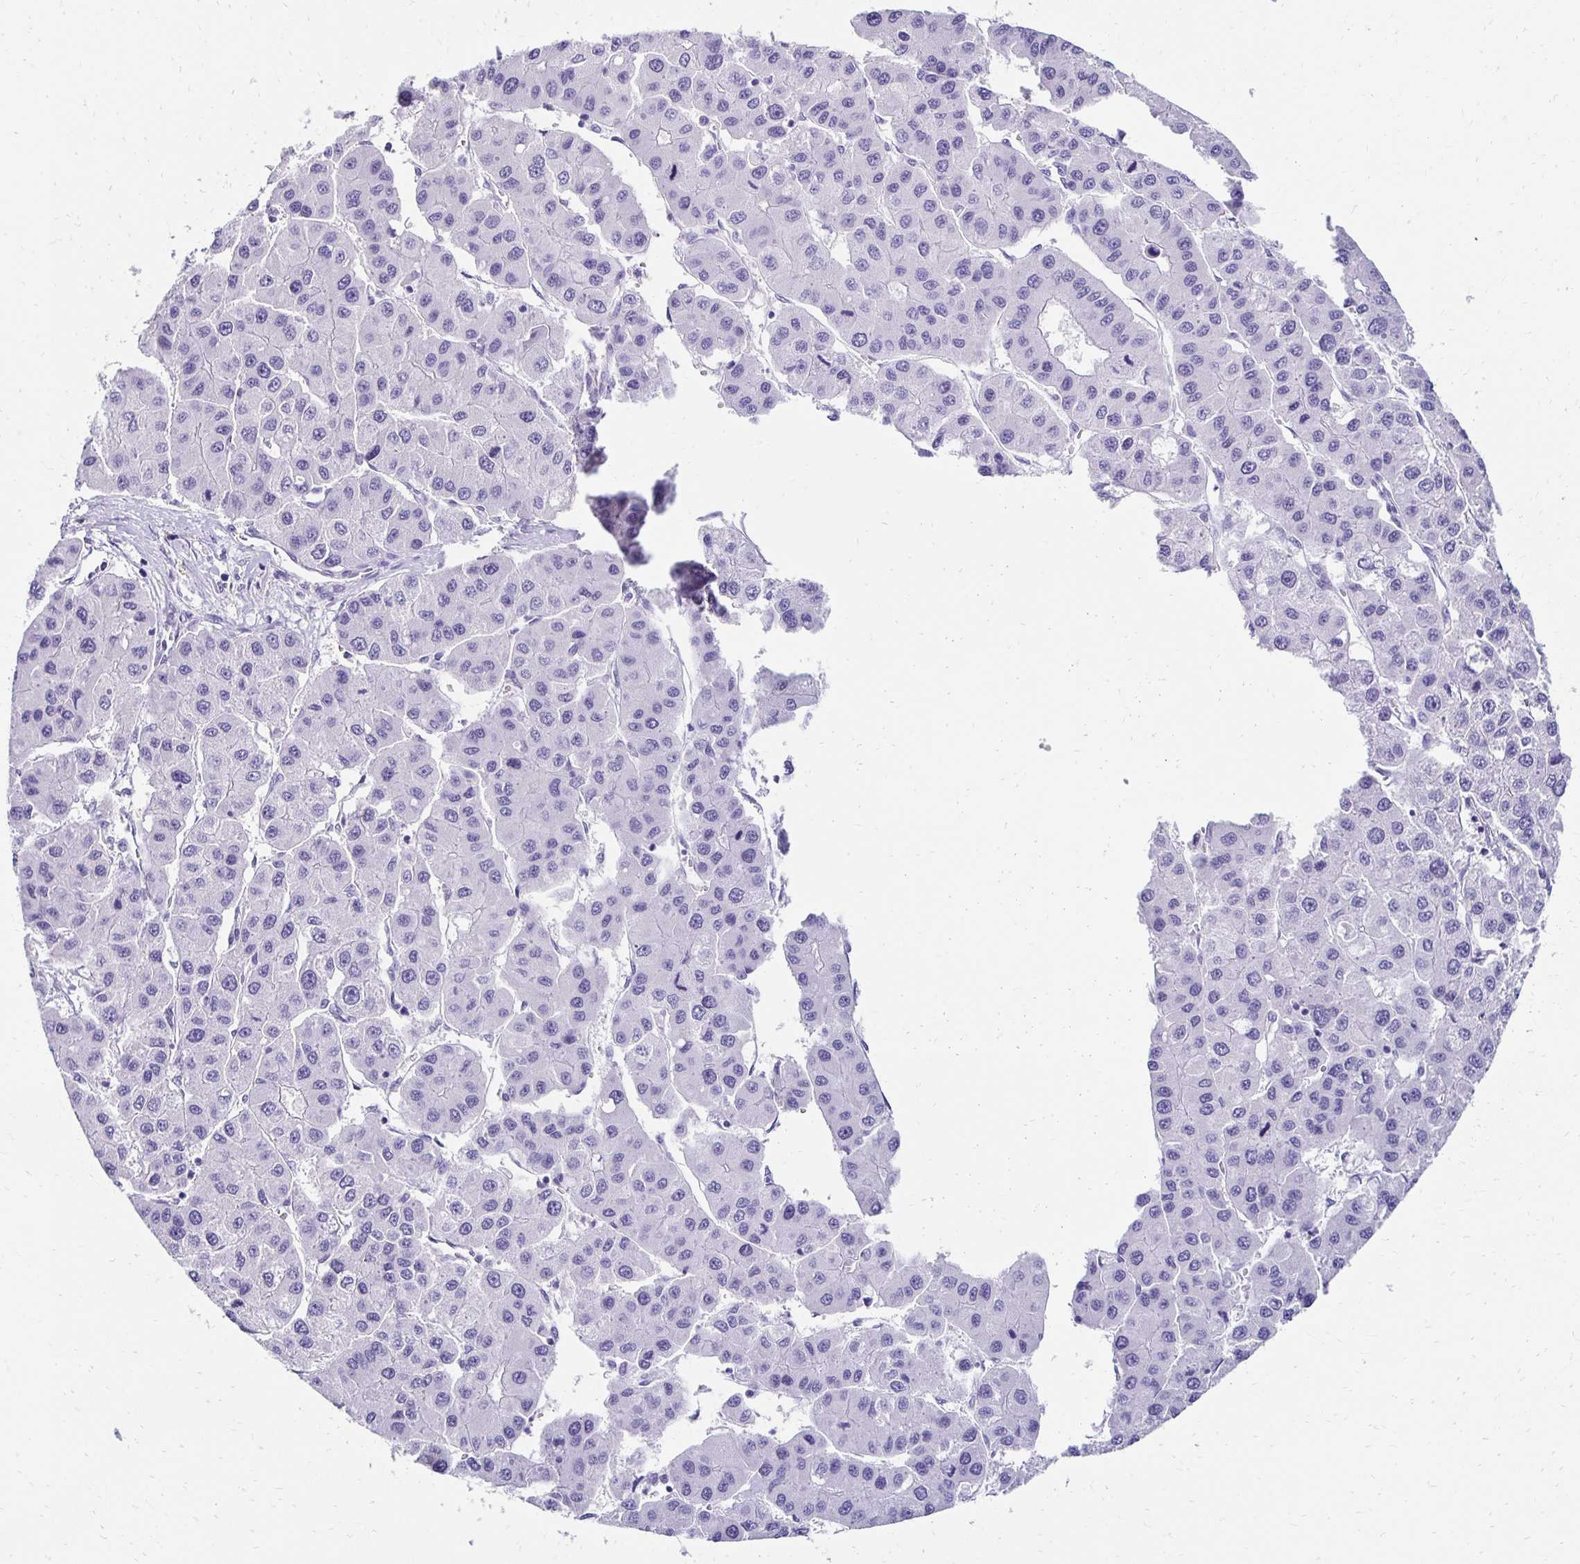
{"staining": {"intensity": "negative", "quantity": "none", "location": "none"}, "tissue": "liver cancer", "cell_type": "Tumor cells", "image_type": "cancer", "snomed": [{"axis": "morphology", "description": "Carcinoma, Hepatocellular, NOS"}, {"axis": "topography", "description": "Liver"}], "caption": "This is an IHC photomicrograph of liver hepatocellular carcinoma. There is no expression in tumor cells.", "gene": "TMEM54", "patient": {"sex": "male", "age": 73}}